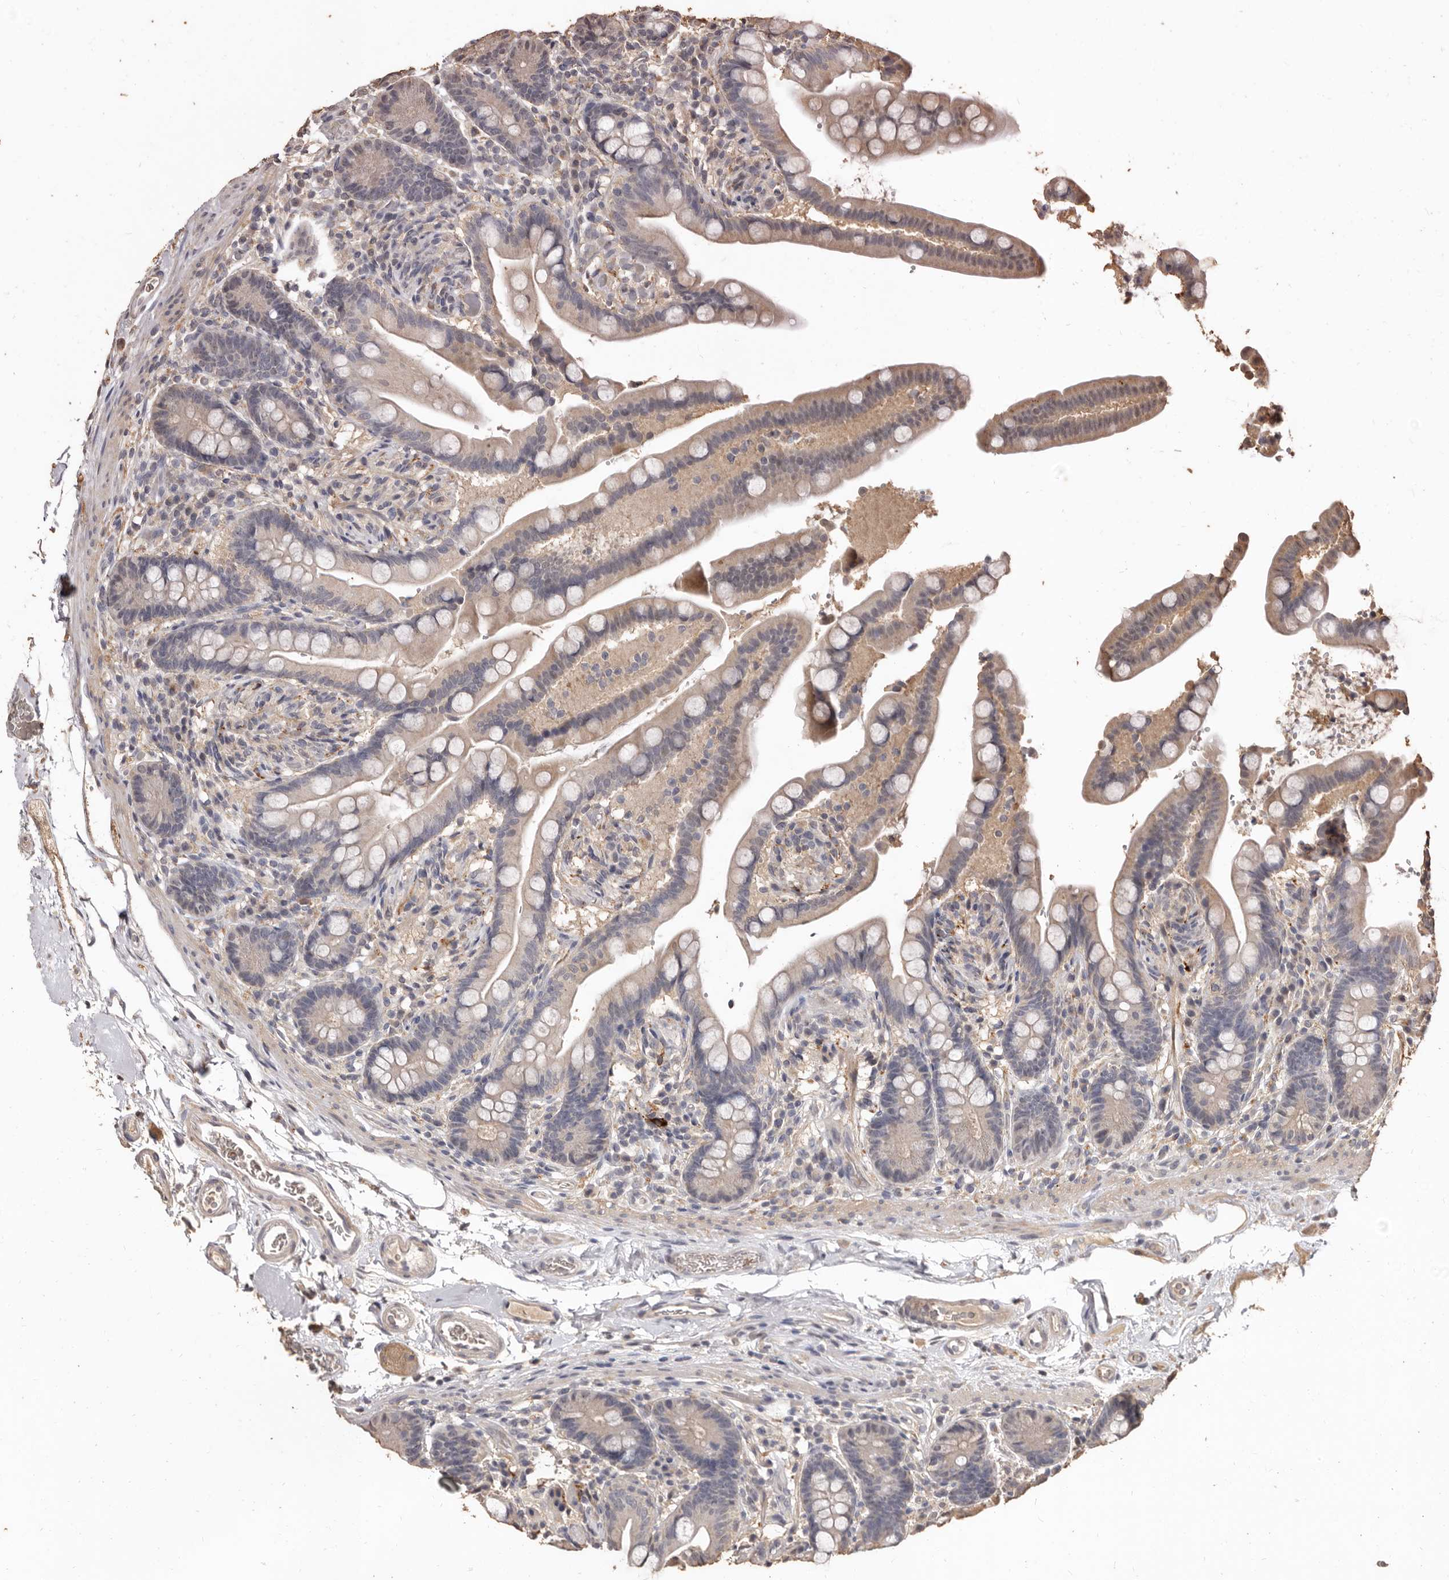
{"staining": {"intensity": "weak", "quantity": ">75%", "location": "cytoplasmic/membranous"}, "tissue": "colon", "cell_type": "Endothelial cells", "image_type": "normal", "snomed": [{"axis": "morphology", "description": "Normal tissue, NOS"}, {"axis": "topography", "description": "Smooth muscle"}, {"axis": "topography", "description": "Colon"}], "caption": "Weak cytoplasmic/membranous expression is identified in about >75% of endothelial cells in unremarkable colon.", "gene": "INAVA", "patient": {"sex": "male", "age": 73}}